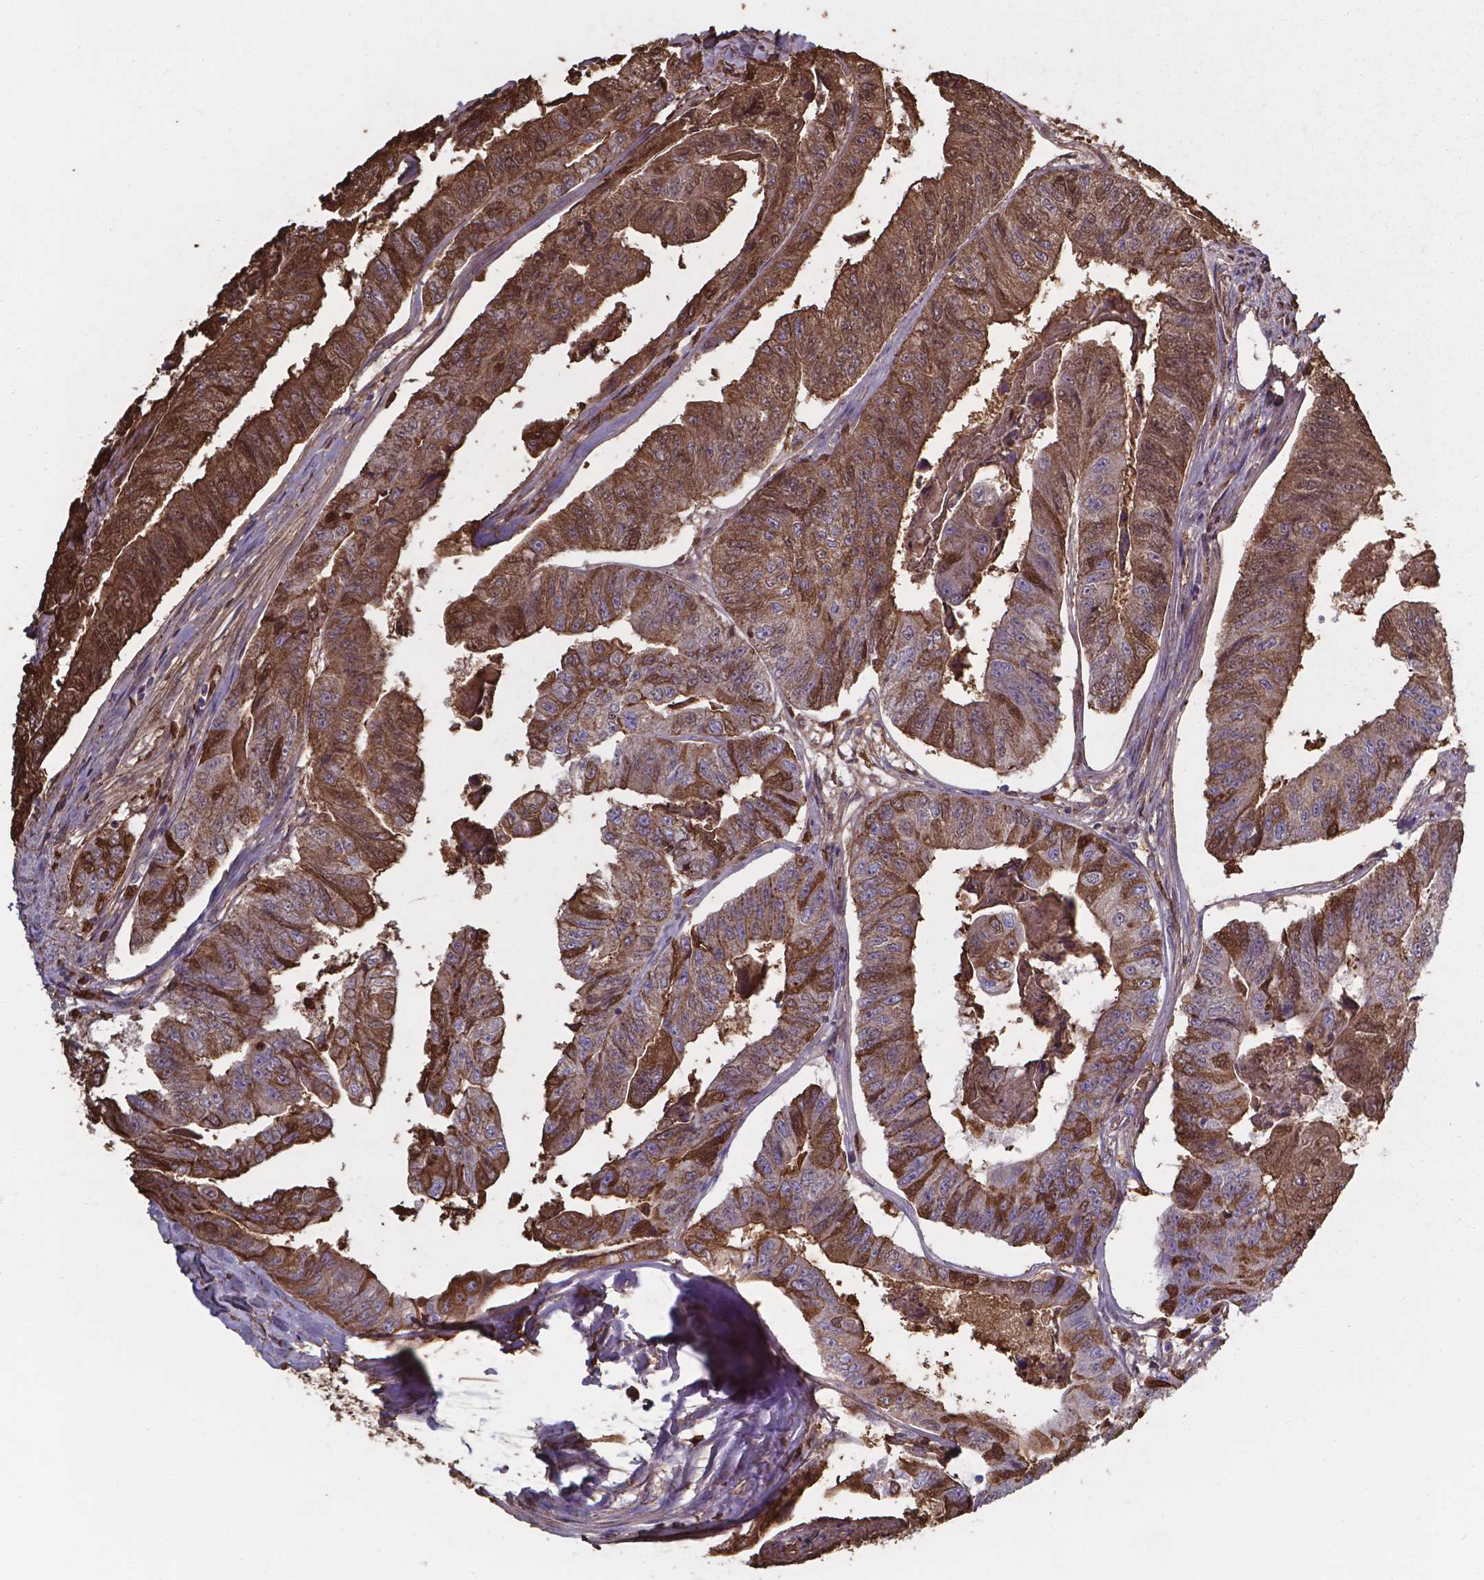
{"staining": {"intensity": "strong", "quantity": "25%-75%", "location": "cytoplasmic/membranous"}, "tissue": "colorectal cancer", "cell_type": "Tumor cells", "image_type": "cancer", "snomed": [{"axis": "morphology", "description": "Adenocarcinoma, NOS"}, {"axis": "topography", "description": "Colon"}], "caption": "Colorectal adenocarcinoma stained with immunohistochemistry (IHC) shows strong cytoplasmic/membranous positivity in about 25%-75% of tumor cells.", "gene": "SERPINA1", "patient": {"sex": "female", "age": 67}}